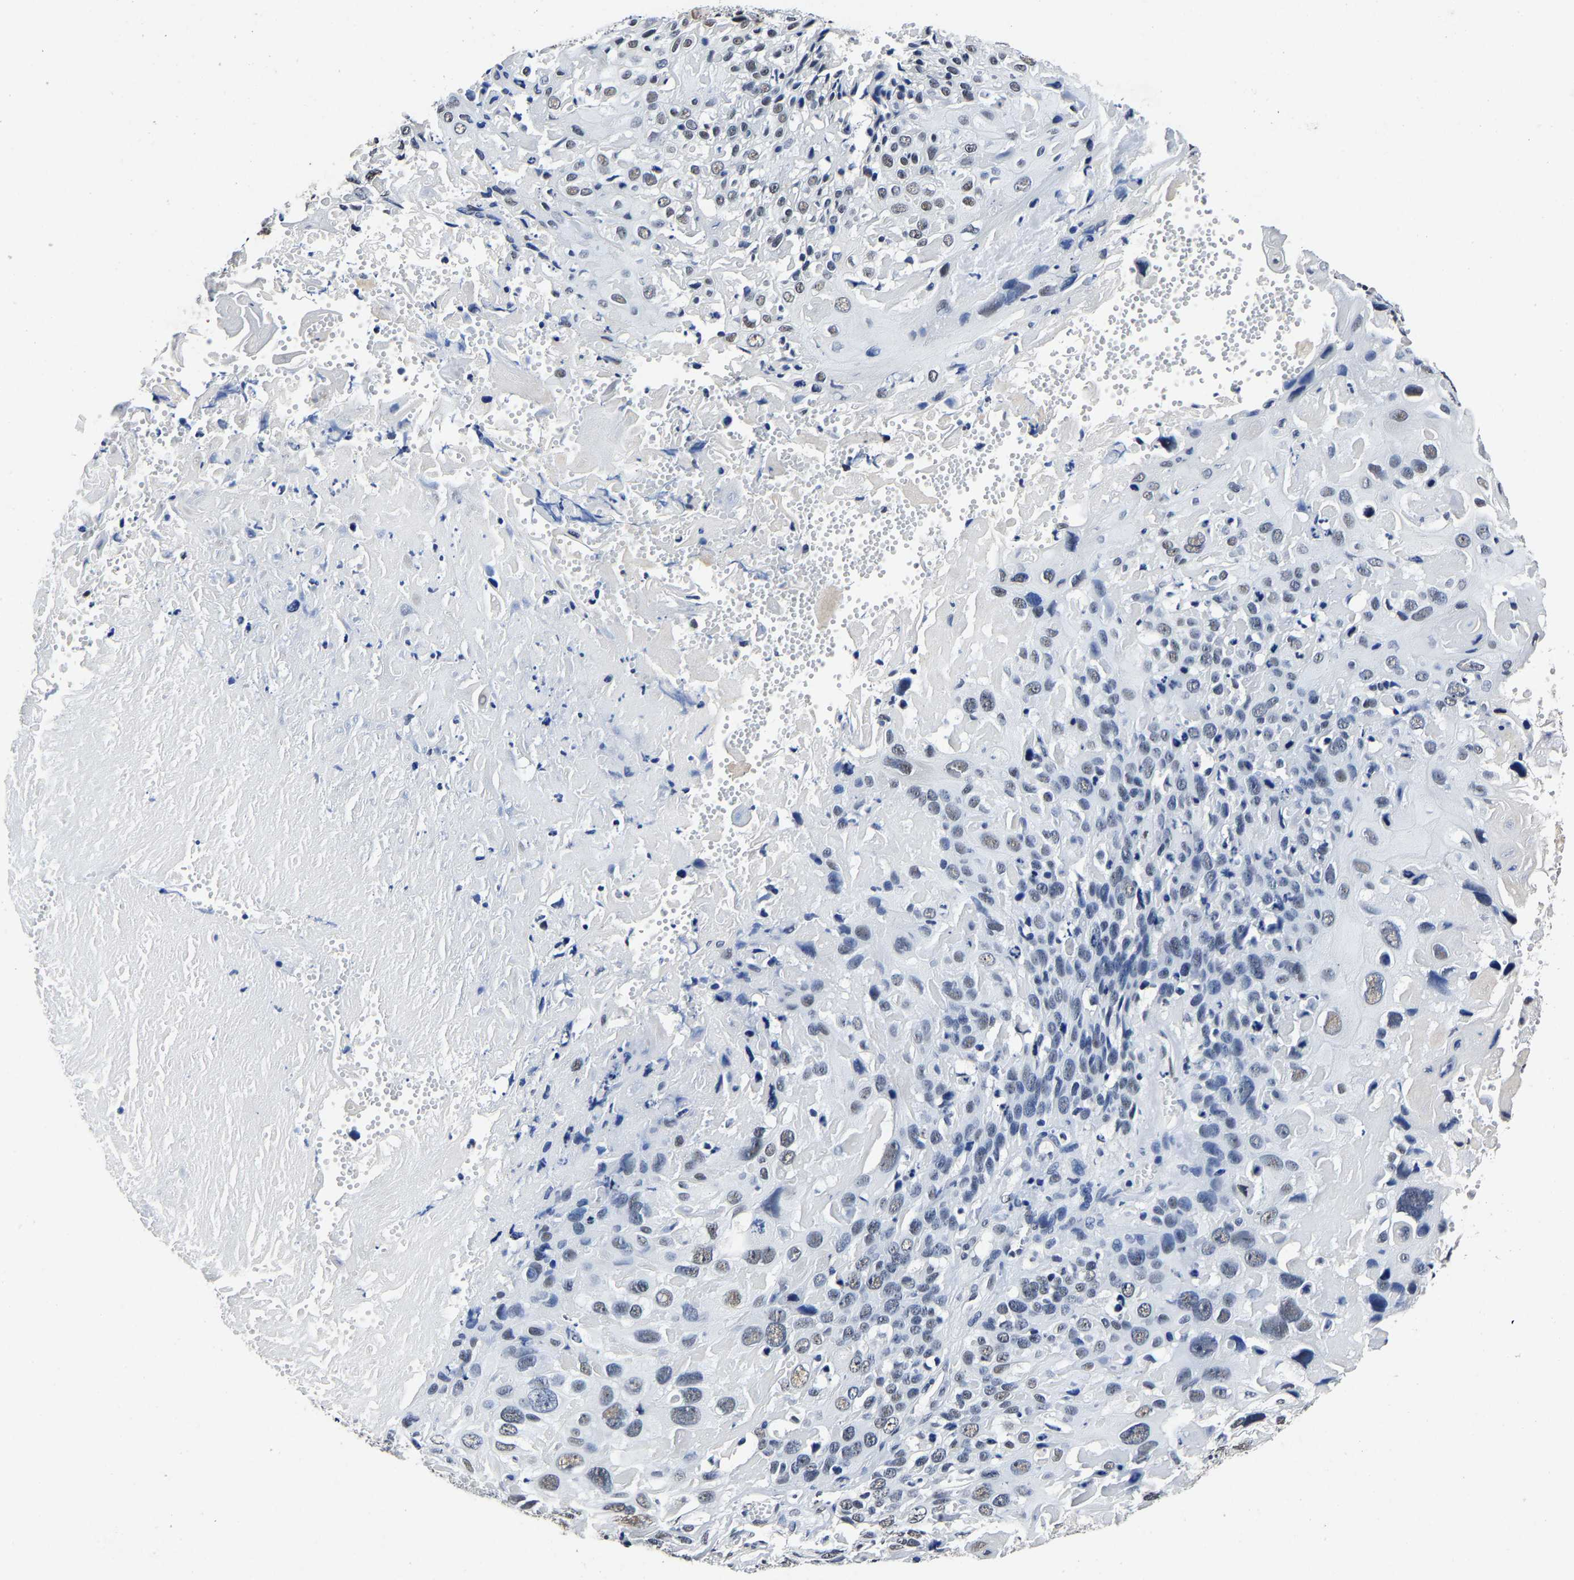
{"staining": {"intensity": "weak", "quantity": "25%-75%", "location": "nuclear"}, "tissue": "cervical cancer", "cell_type": "Tumor cells", "image_type": "cancer", "snomed": [{"axis": "morphology", "description": "Squamous cell carcinoma, NOS"}, {"axis": "topography", "description": "Cervix"}], "caption": "Cervical cancer was stained to show a protein in brown. There is low levels of weak nuclear staining in approximately 25%-75% of tumor cells.", "gene": "RBM45", "patient": {"sex": "female", "age": 74}}